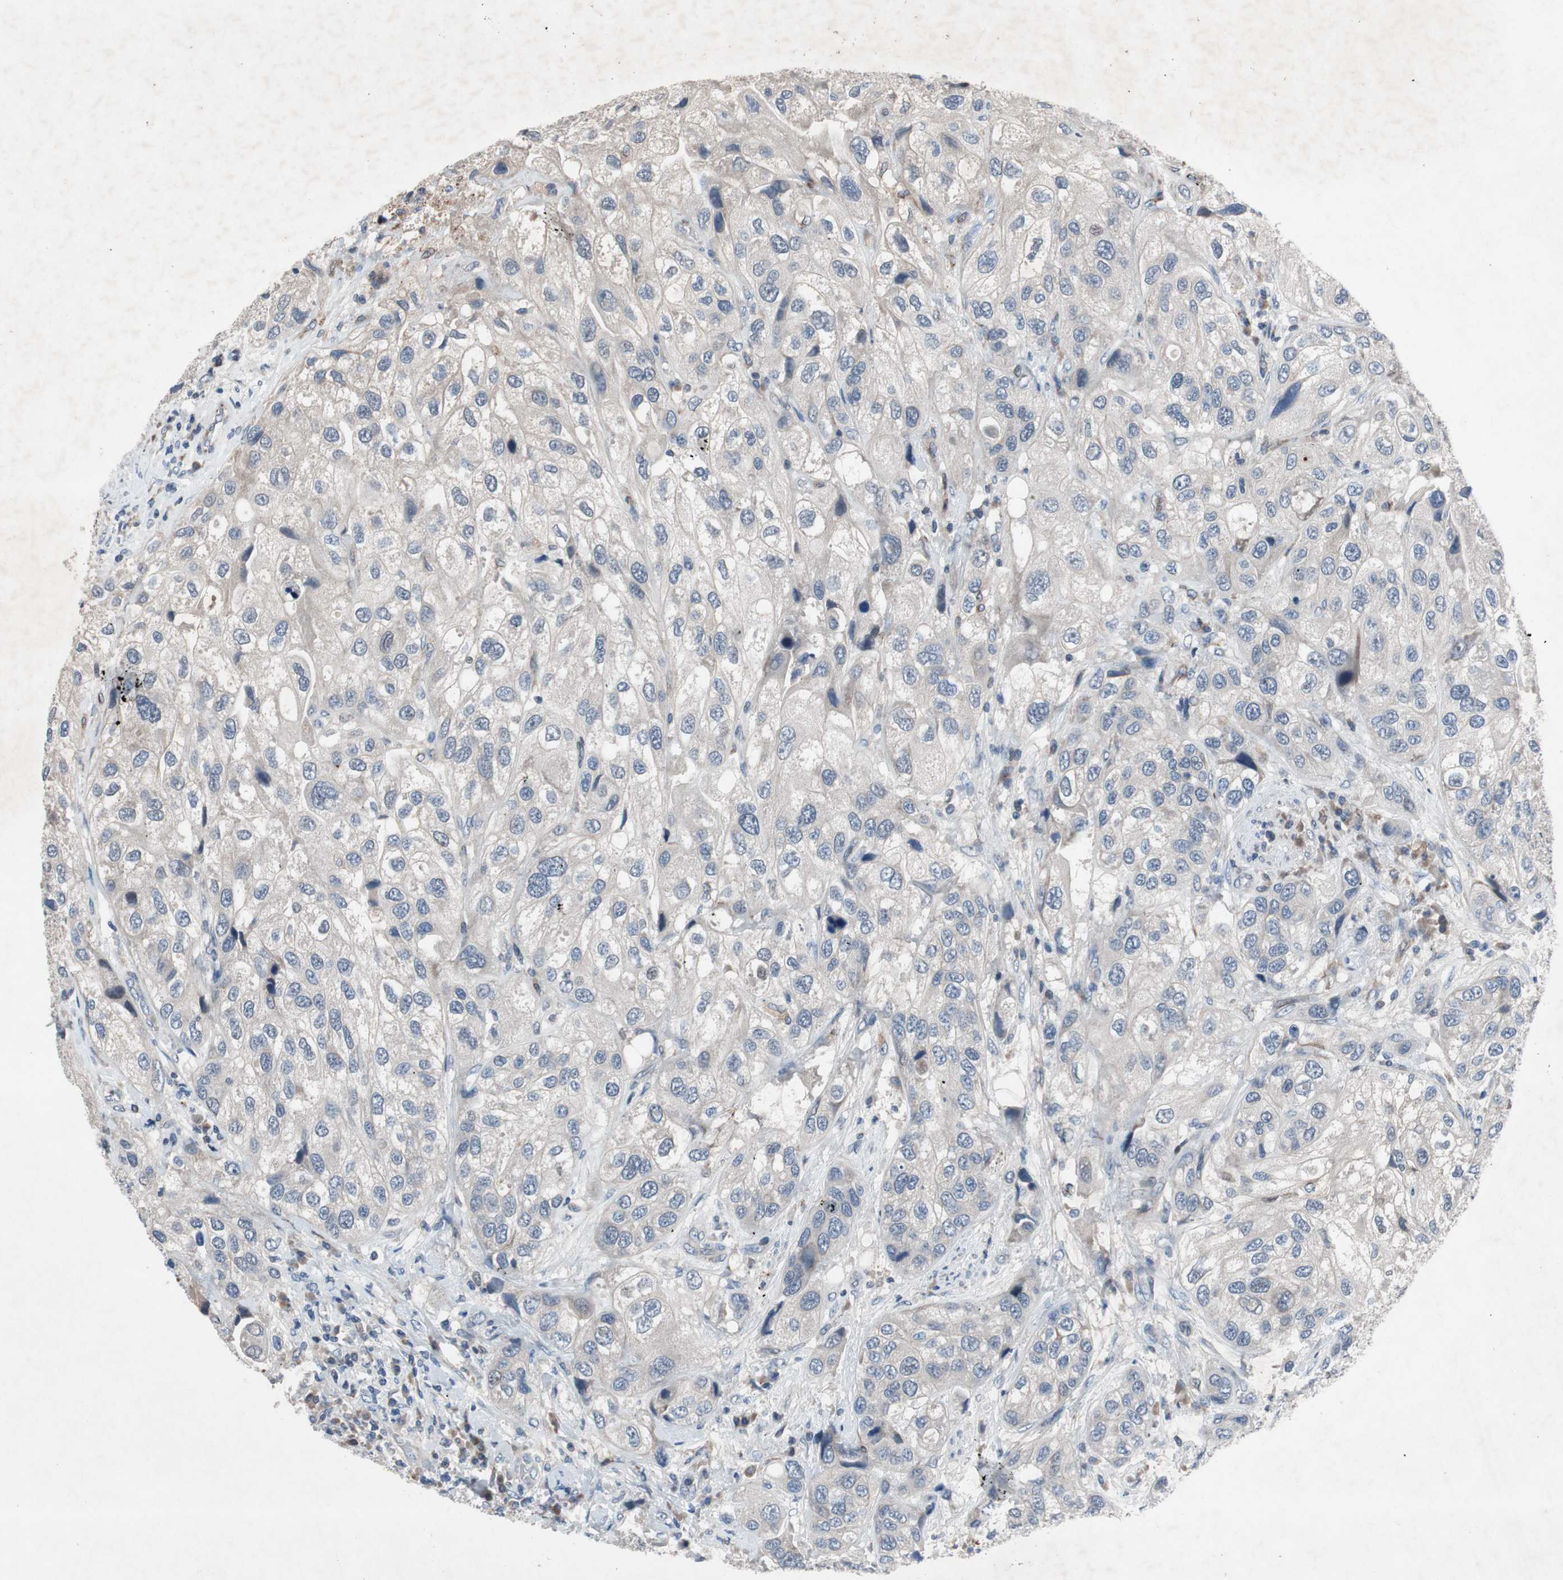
{"staining": {"intensity": "negative", "quantity": "none", "location": "none"}, "tissue": "urothelial cancer", "cell_type": "Tumor cells", "image_type": "cancer", "snomed": [{"axis": "morphology", "description": "Urothelial carcinoma, High grade"}, {"axis": "topography", "description": "Urinary bladder"}], "caption": "The IHC image has no significant positivity in tumor cells of high-grade urothelial carcinoma tissue.", "gene": "MUTYH", "patient": {"sex": "female", "age": 64}}